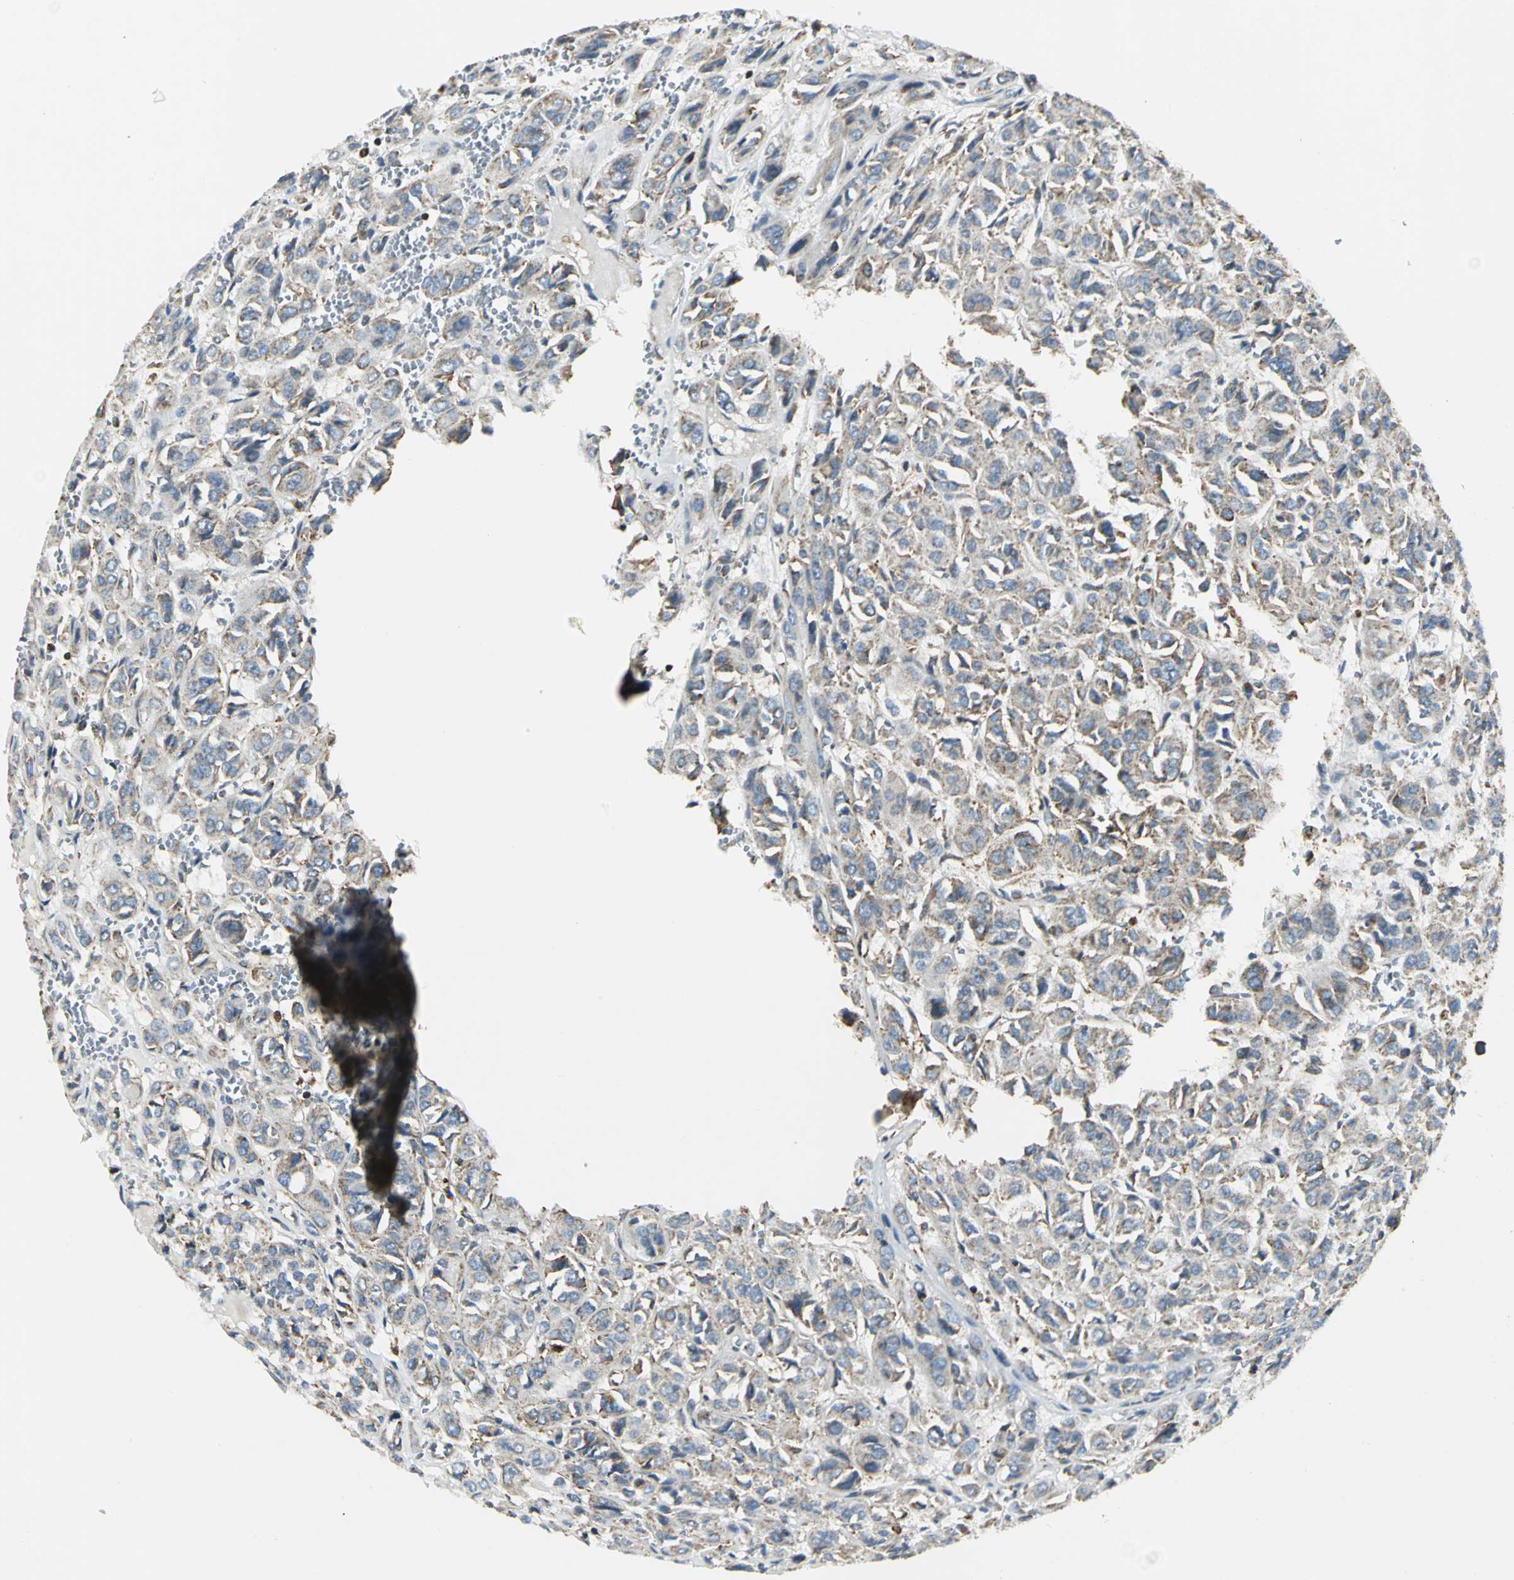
{"staining": {"intensity": "weak", "quantity": "25%-75%", "location": "cytoplasmic/membranous"}, "tissue": "thyroid cancer", "cell_type": "Tumor cells", "image_type": "cancer", "snomed": [{"axis": "morphology", "description": "Follicular adenoma carcinoma, NOS"}, {"axis": "topography", "description": "Thyroid gland"}], "caption": "Immunohistochemical staining of human thyroid cancer (follicular adenoma carcinoma) shows low levels of weak cytoplasmic/membranous expression in about 25%-75% of tumor cells. (brown staining indicates protein expression, while blue staining denotes nuclei).", "gene": "USP40", "patient": {"sex": "female", "age": 71}}